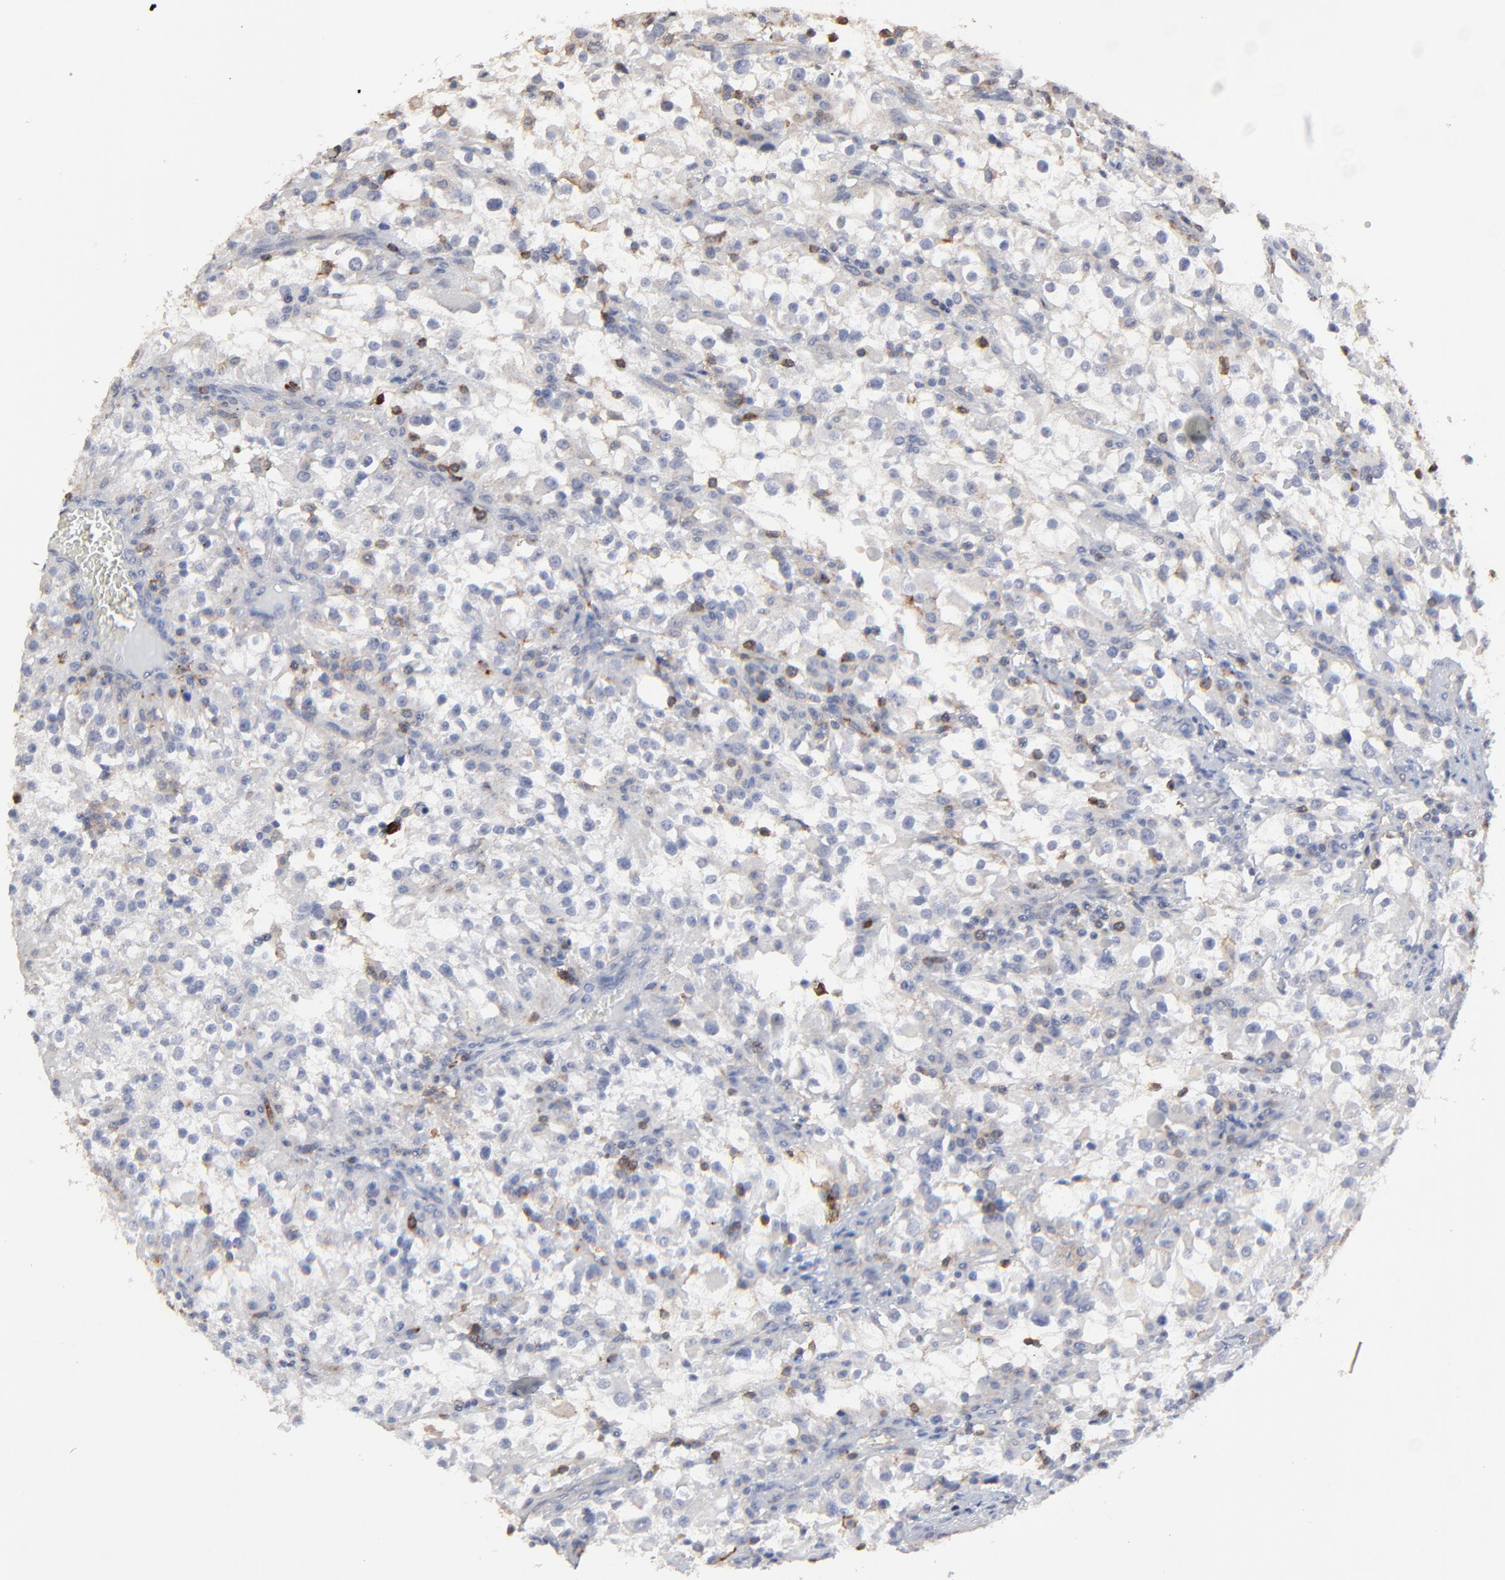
{"staining": {"intensity": "negative", "quantity": "none", "location": "none"}, "tissue": "renal cancer", "cell_type": "Tumor cells", "image_type": "cancer", "snomed": [{"axis": "morphology", "description": "Adenocarcinoma, NOS"}, {"axis": "topography", "description": "Kidney"}], "caption": "Immunohistochemistry histopathology image of neoplastic tissue: human renal cancer stained with DAB (3,3'-diaminobenzidine) exhibits no significant protein staining in tumor cells.", "gene": "SLC6A14", "patient": {"sex": "female", "age": 52}}